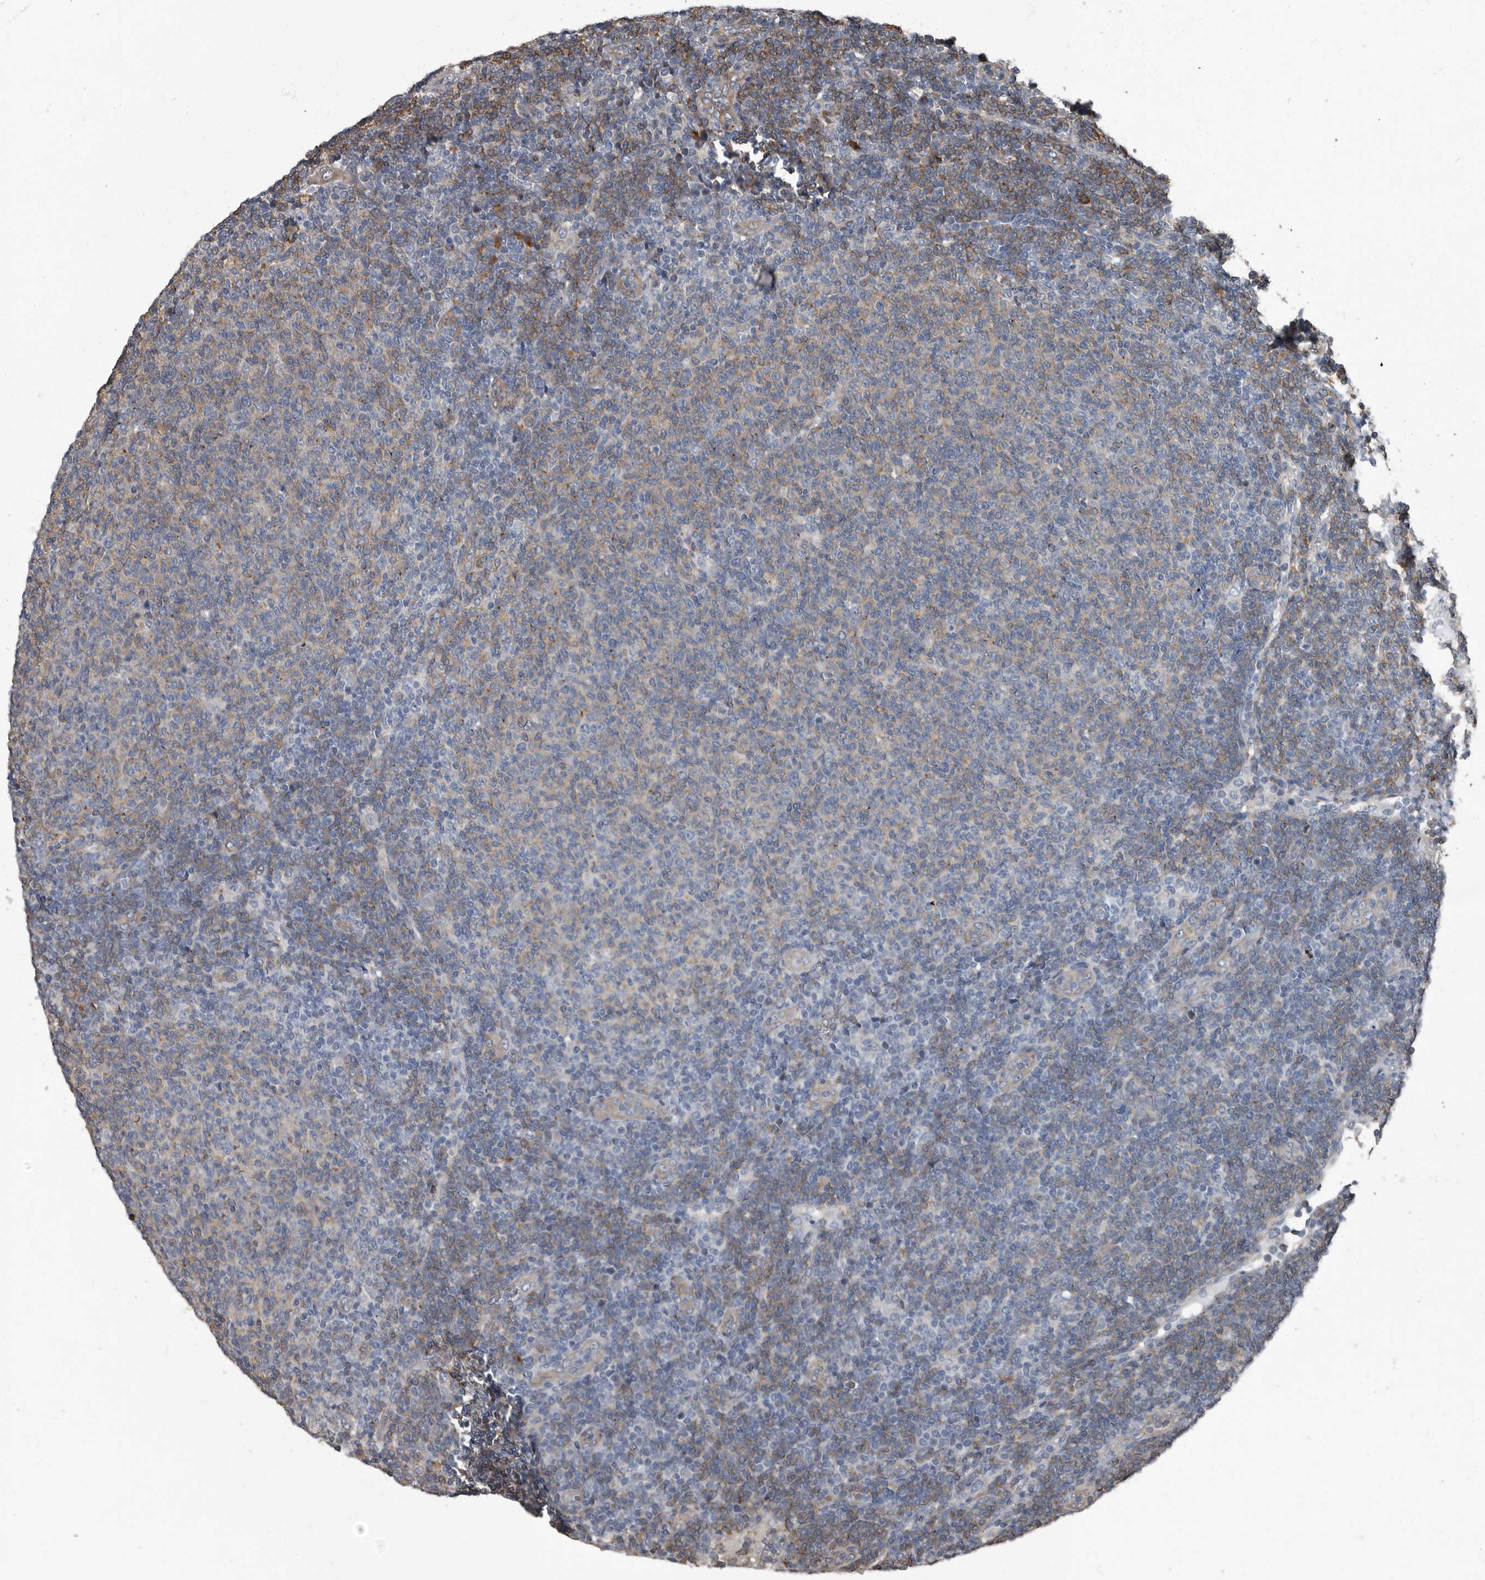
{"staining": {"intensity": "moderate", "quantity": "<25%", "location": "cytoplasmic/membranous"}, "tissue": "lymphoma", "cell_type": "Tumor cells", "image_type": "cancer", "snomed": [{"axis": "morphology", "description": "Malignant lymphoma, non-Hodgkin's type, Low grade"}, {"axis": "topography", "description": "Lymph node"}], "caption": "The micrograph displays a brown stain indicating the presence of a protein in the cytoplasmic/membranous of tumor cells in low-grade malignant lymphoma, non-Hodgkin's type.", "gene": "TPD52L1", "patient": {"sex": "male", "age": 66}}